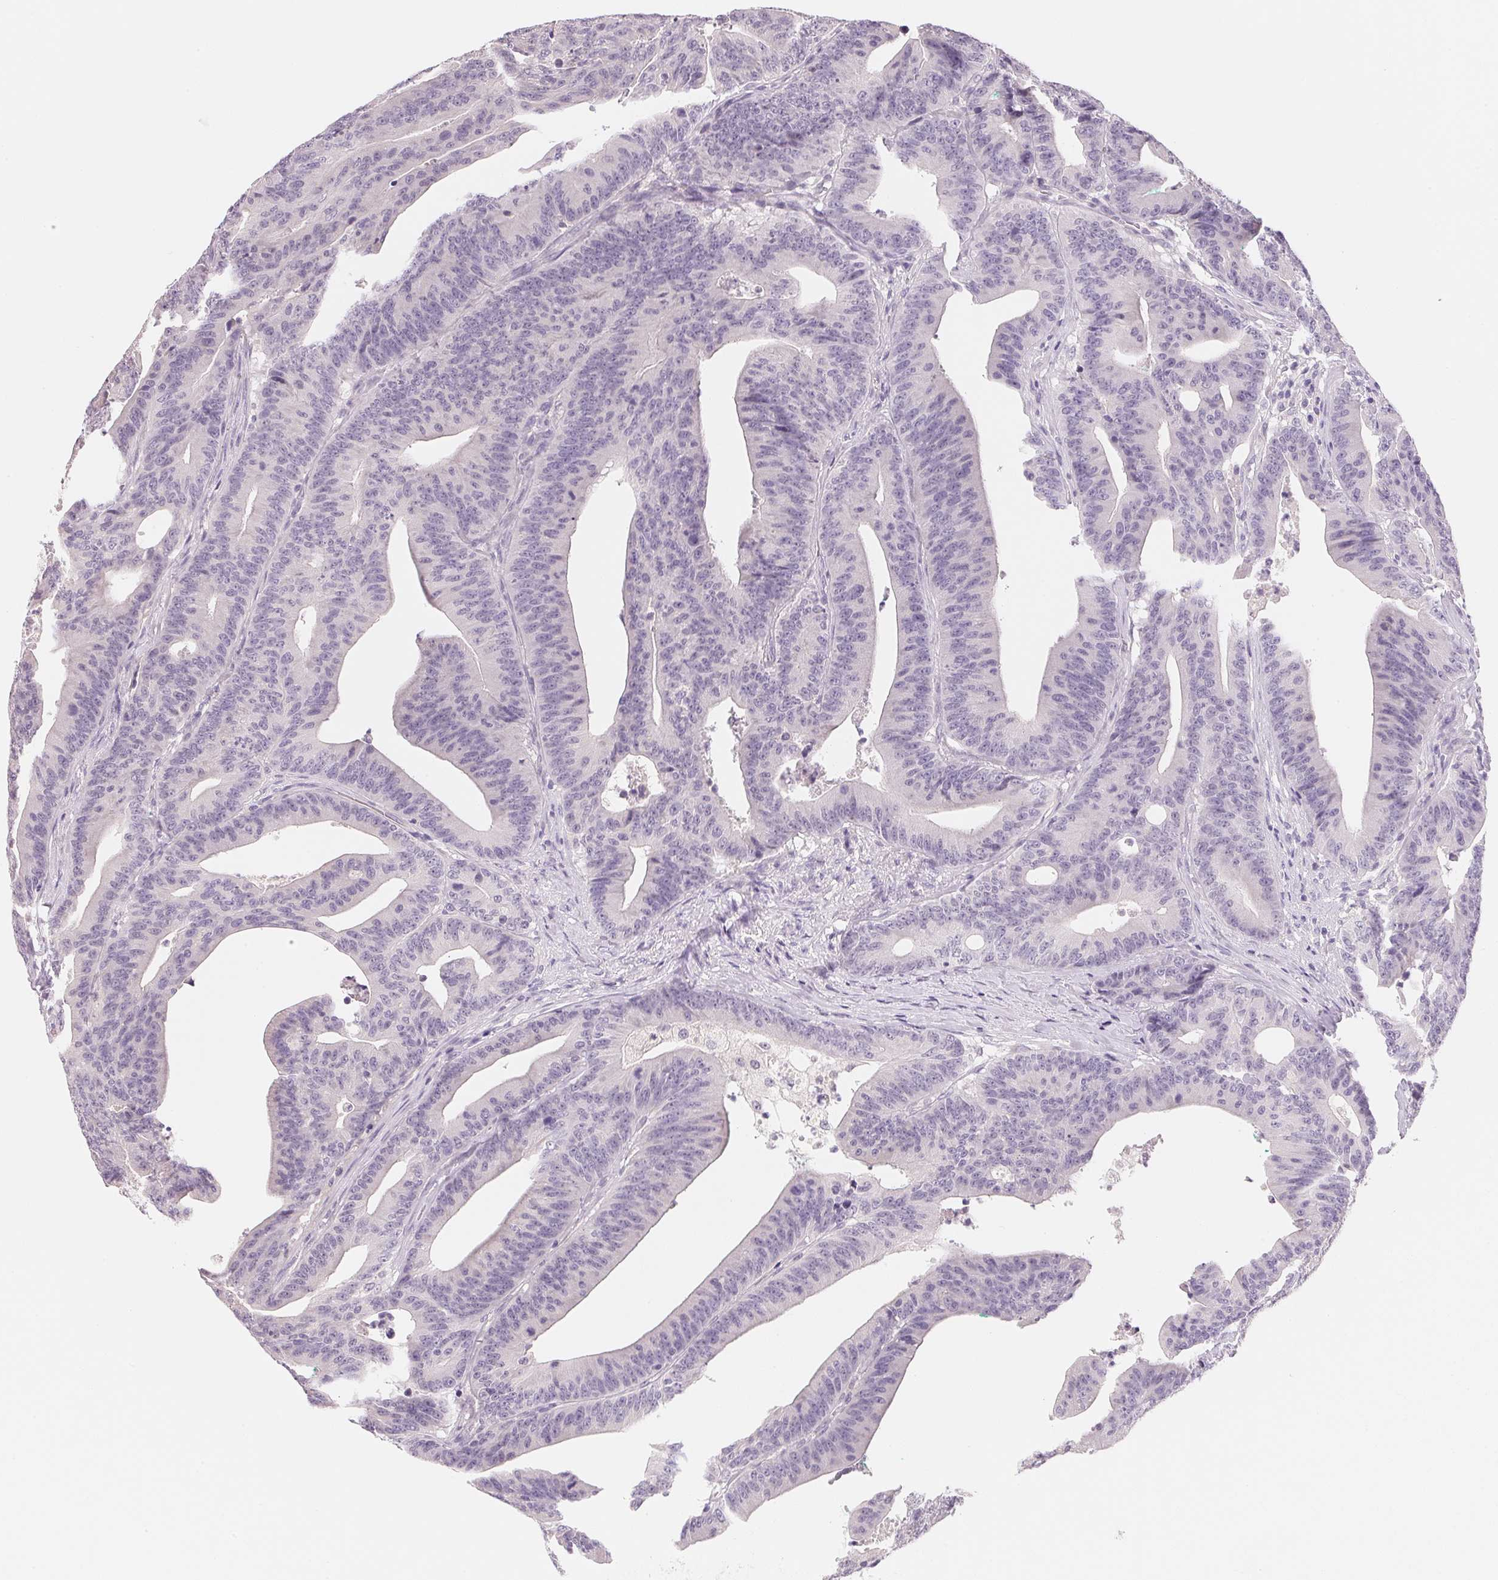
{"staining": {"intensity": "negative", "quantity": "none", "location": "none"}, "tissue": "colorectal cancer", "cell_type": "Tumor cells", "image_type": "cancer", "snomed": [{"axis": "morphology", "description": "Adenocarcinoma, NOS"}, {"axis": "topography", "description": "Colon"}], "caption": "An immunohistochemistry (IHC) micrograph of adenocarcinoma (colorectal) is shown. There is no staining in tumor cells of adenocarcinoma (colorectal). Nuclei are stained in blue.", "gene": "MCOLN3", "patient": {"sex": "female", "age": 78}}